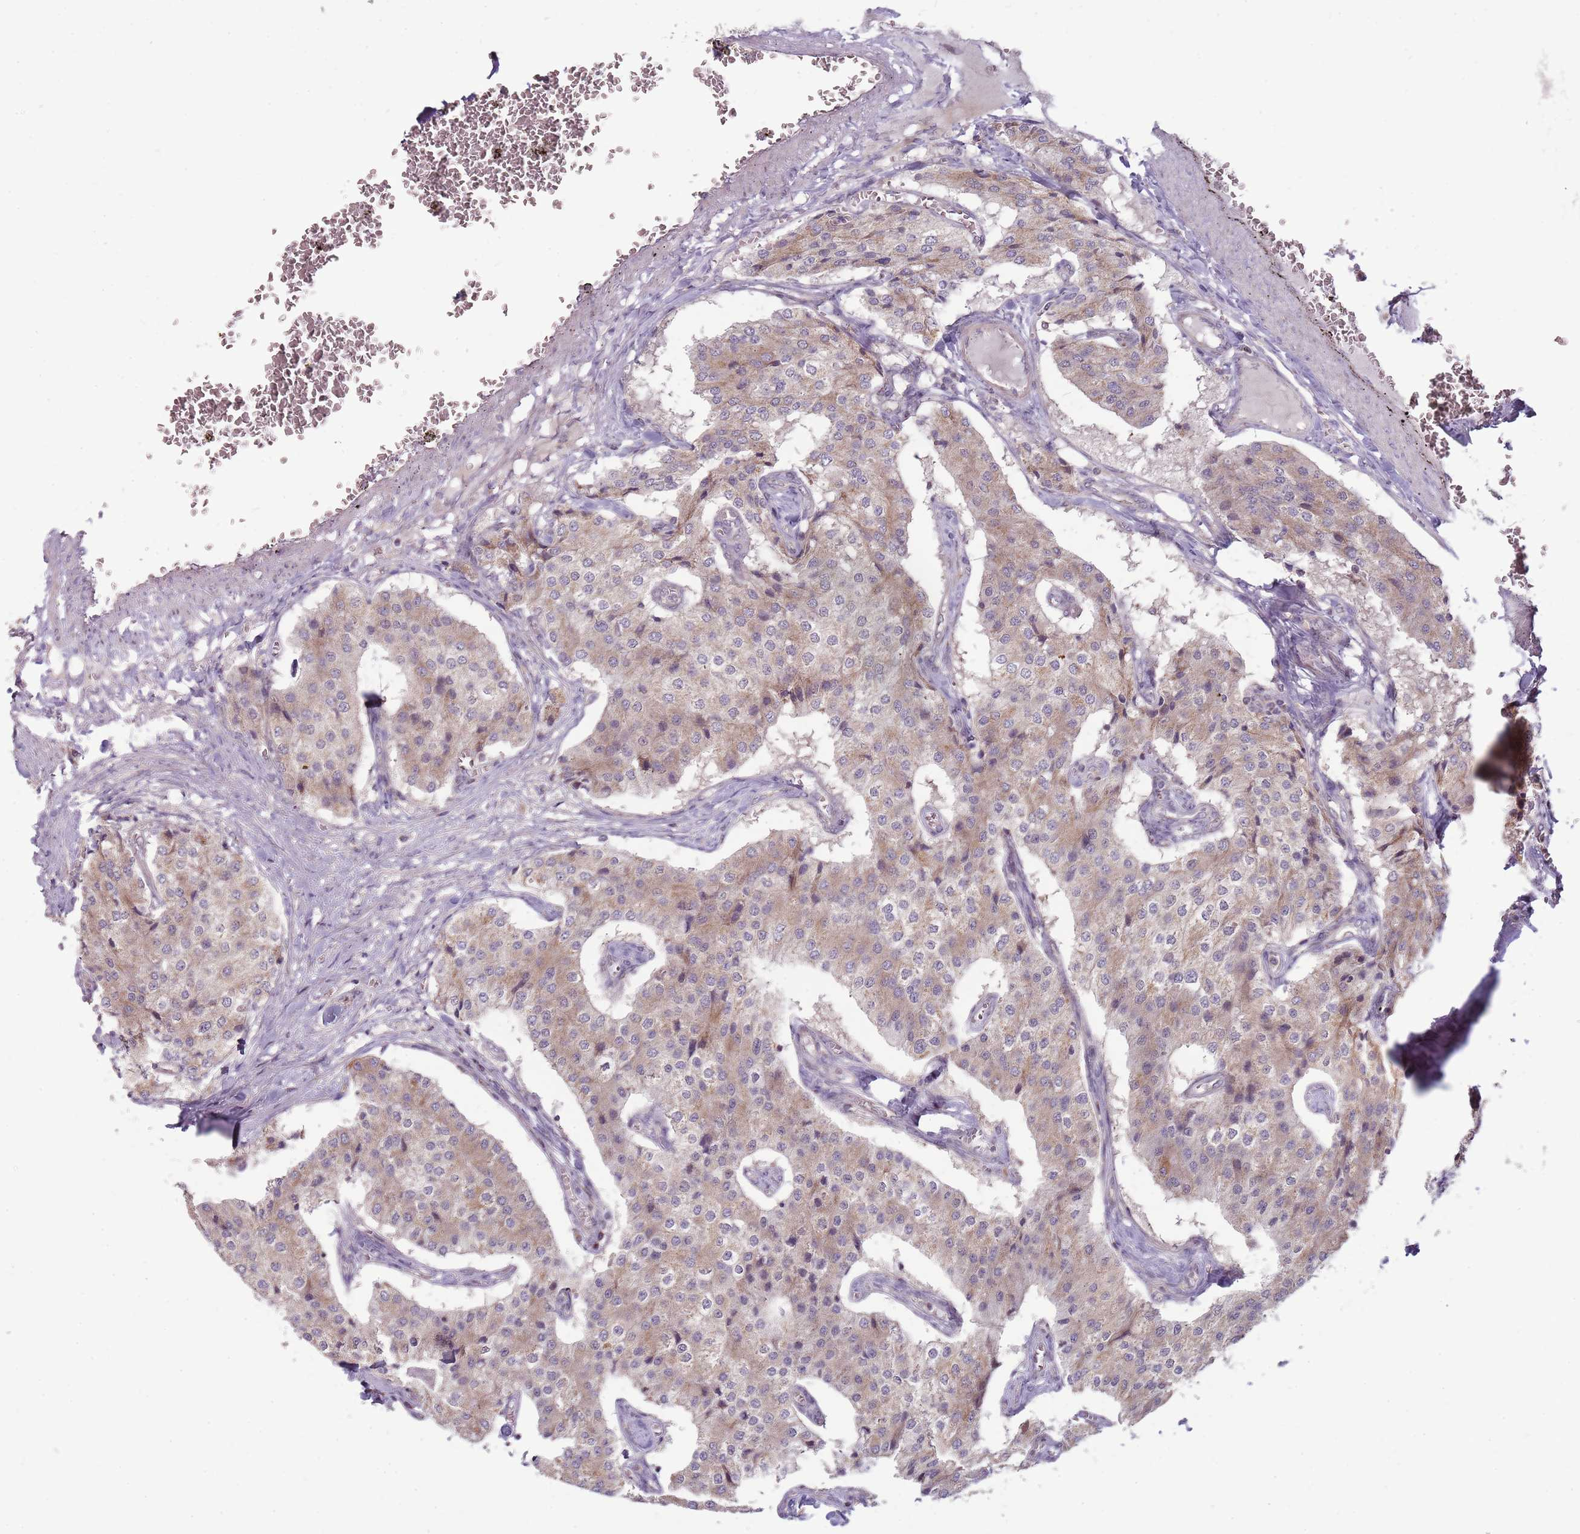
{"staining": {"intensity": "weak", "quantity": "25%-75%", "location": "cytoplasmic/membranous"}, "tissue": "carcinoid", "cell_type": "Tumor cells", "image_type": "cancer", "snomed": [{"axis": "morphology", "description": "Carcinoid, malignant, NOS"}, {"axis": "topography", "description": "Colon"}], "caption": "Immunohistochemistry staining of malignant carcinoid, which shows low levels of weak cytoplasmic/membranous positivity in approximately 25%-75% of tumor cells indicating weak cytoplasmic/membranous protein positivity. The staining was performed using DAB (brown) for protein detection and nuclei were counterstained in hematoxylin (blue).", "gene": "RNF181", "patient": {"sex": "female", "age": 52}}